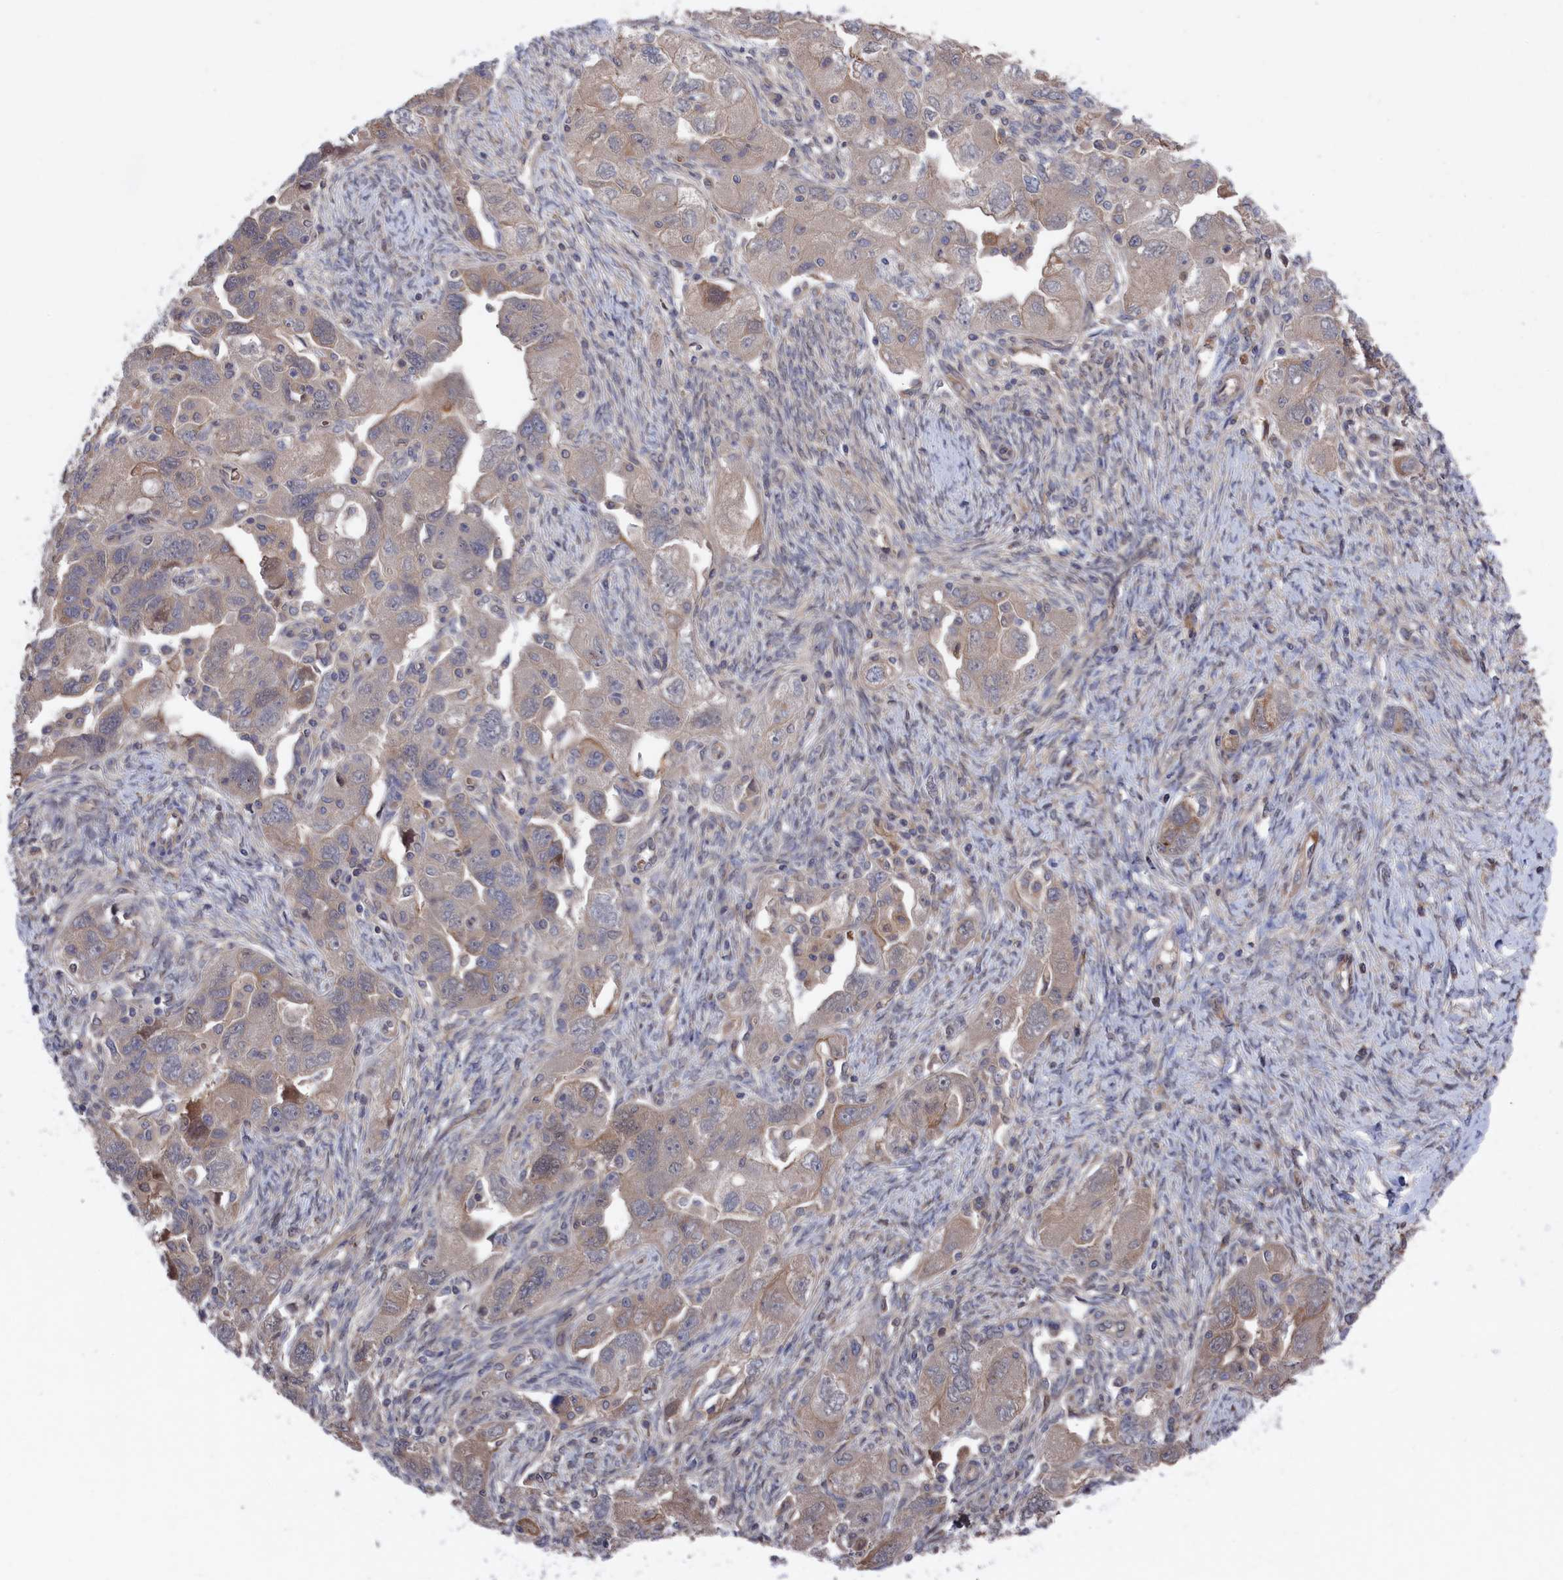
{"staining": {"intensity": "weak", "quantity": "<25%", "location": "cytoplasmic/membranous"}, "tissue": "ovarian cancer", "cell_type": "Tumor cells", "image_type": "cancer", "snomed": [{"axis": "morphology", "description": "Carcinoma, NOS"}, {"axis": "morphology", "description": "Cystadenocarcinoma, serous, NOS"}, {"axis": "topography", "description": "Ovary"}], "caption": "The histopathology image shows no significant expression in tumor cells of ovarian cancer.", "gene": "NUTF2", "patient": {"sex": "female", "age": 69}}